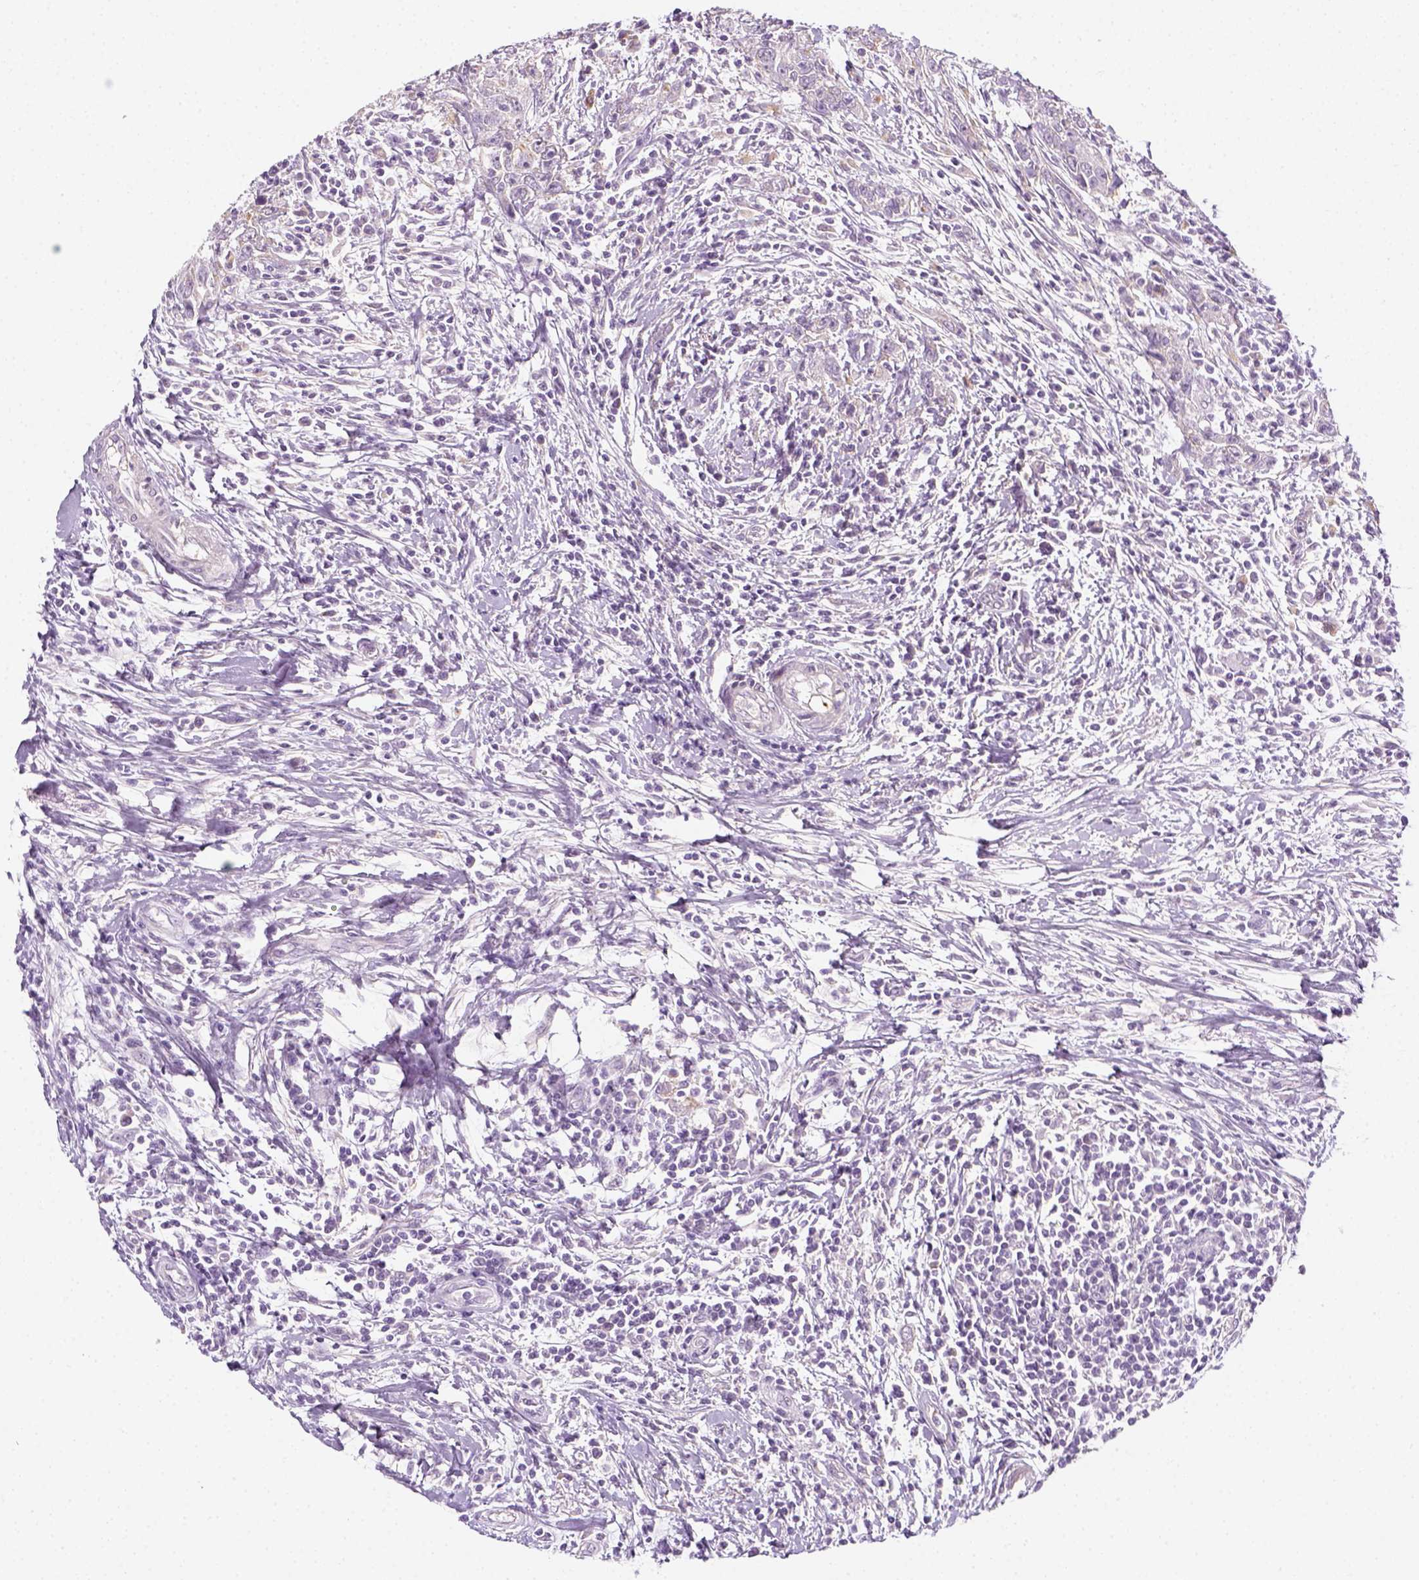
{"staining": {"intensity": "negative", "quantity": "none", "location": "none"}, "tissue": "urothelial cancer", "cell_type": "Tumor cells", "image_type": "cancer", "snomed": [{"axis": "morphology", "description": "Urothelial carcinoma, High grade"}, {"axis": "topography", "description": "Urinary bladder"}], "caption": "This is an IHC image of urothelial carcinoma (high-grade). There is no staining in tumor cells.", "gene": "FAM163B", "patient": {"sex": "male", "age": 83}}